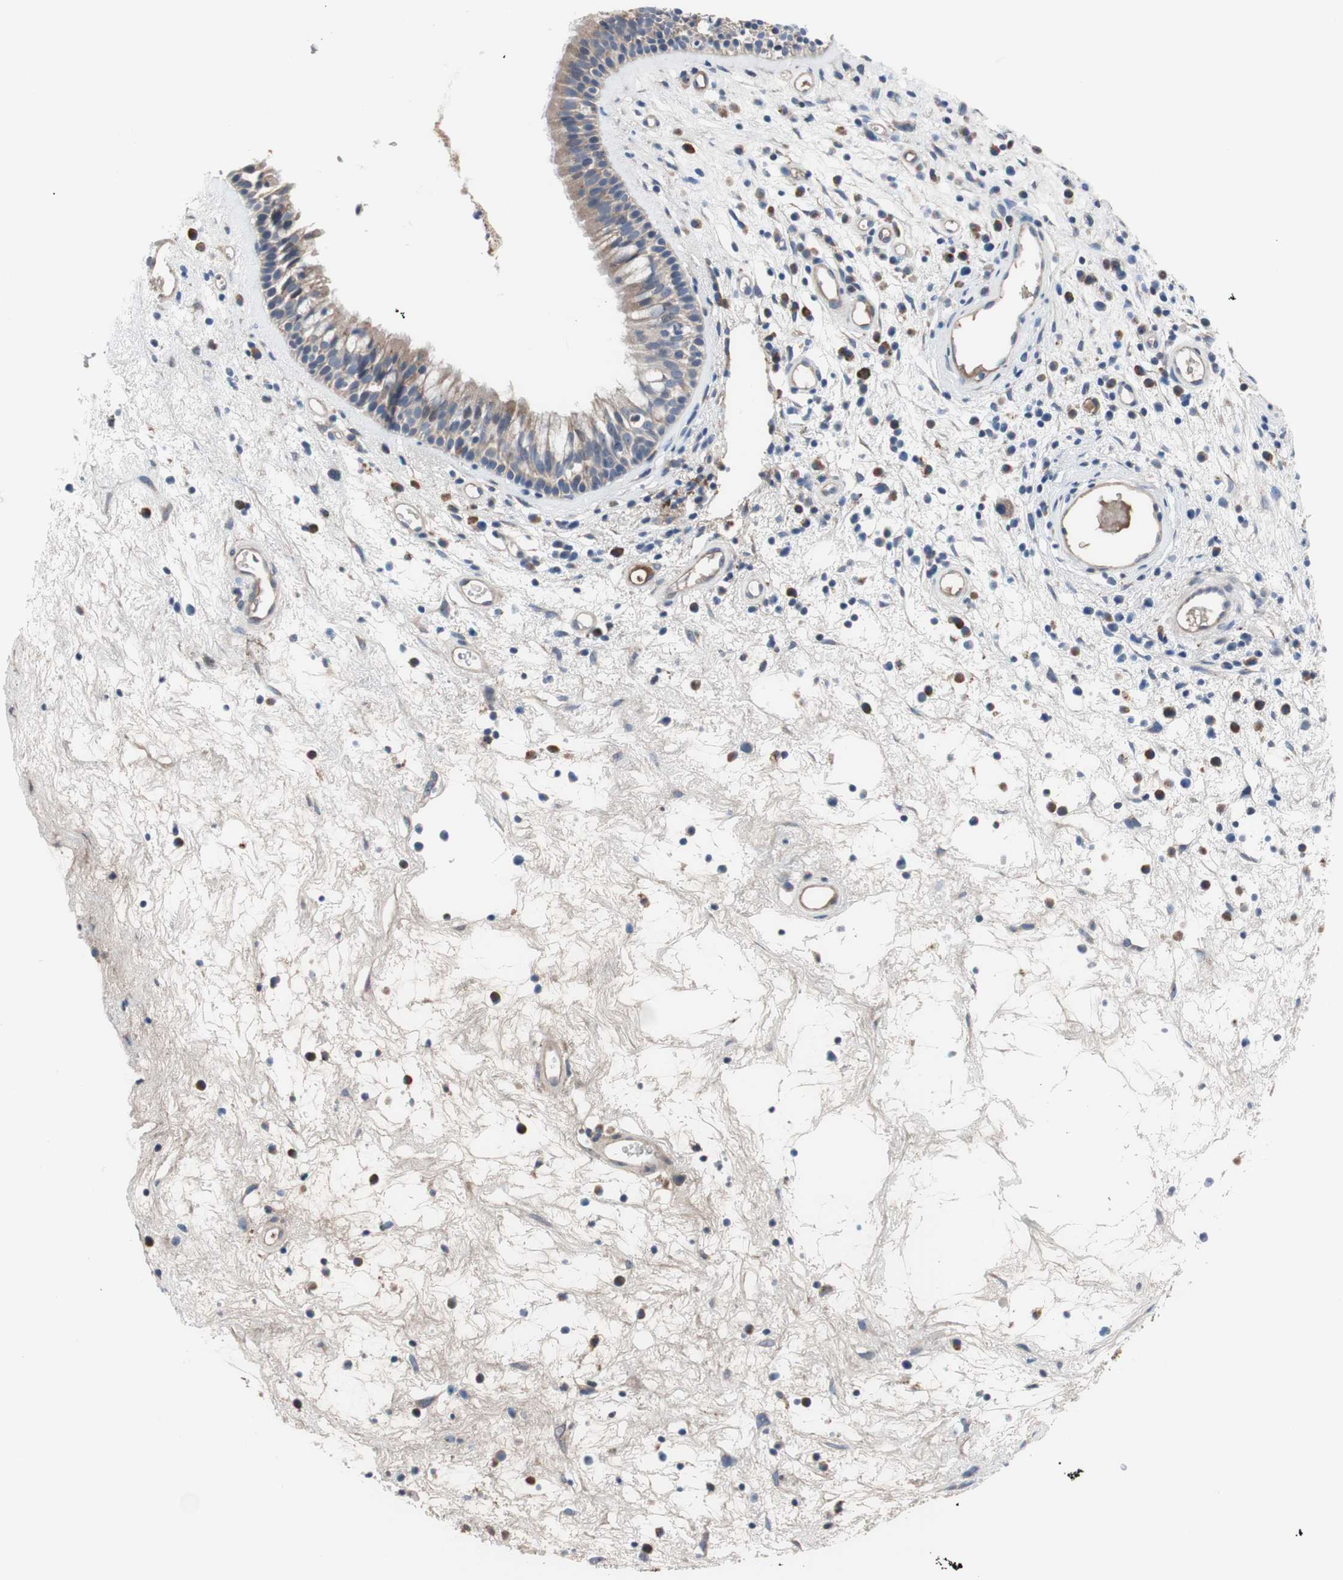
{"staining": {"intensity": "weak", "quantity": ">75%", "location": "cytoplasmic/membranous"}, "tissue": "nasopharynx", "cell_type": "Respiratory epithelial cells", "image_type": "normal", "snomed": [{"axis": "morphology", "description": "Normal tissue, NOS"}, {"axis": "morphology", "description": "Inflammation, NOS"}, {"axis": "topography", "description": "Nasopharynx"}], "caption": "Protein positivity by immunohistochemistry reveals weak cytoplasmic/membranous positivity in about >75% of respiratory epithelial cells in normal nasopharynx. (IHC, brightfield microscopy, high magnification).", "gene": "KANSL1", "patient": {"sex": "male", "age": 48}}